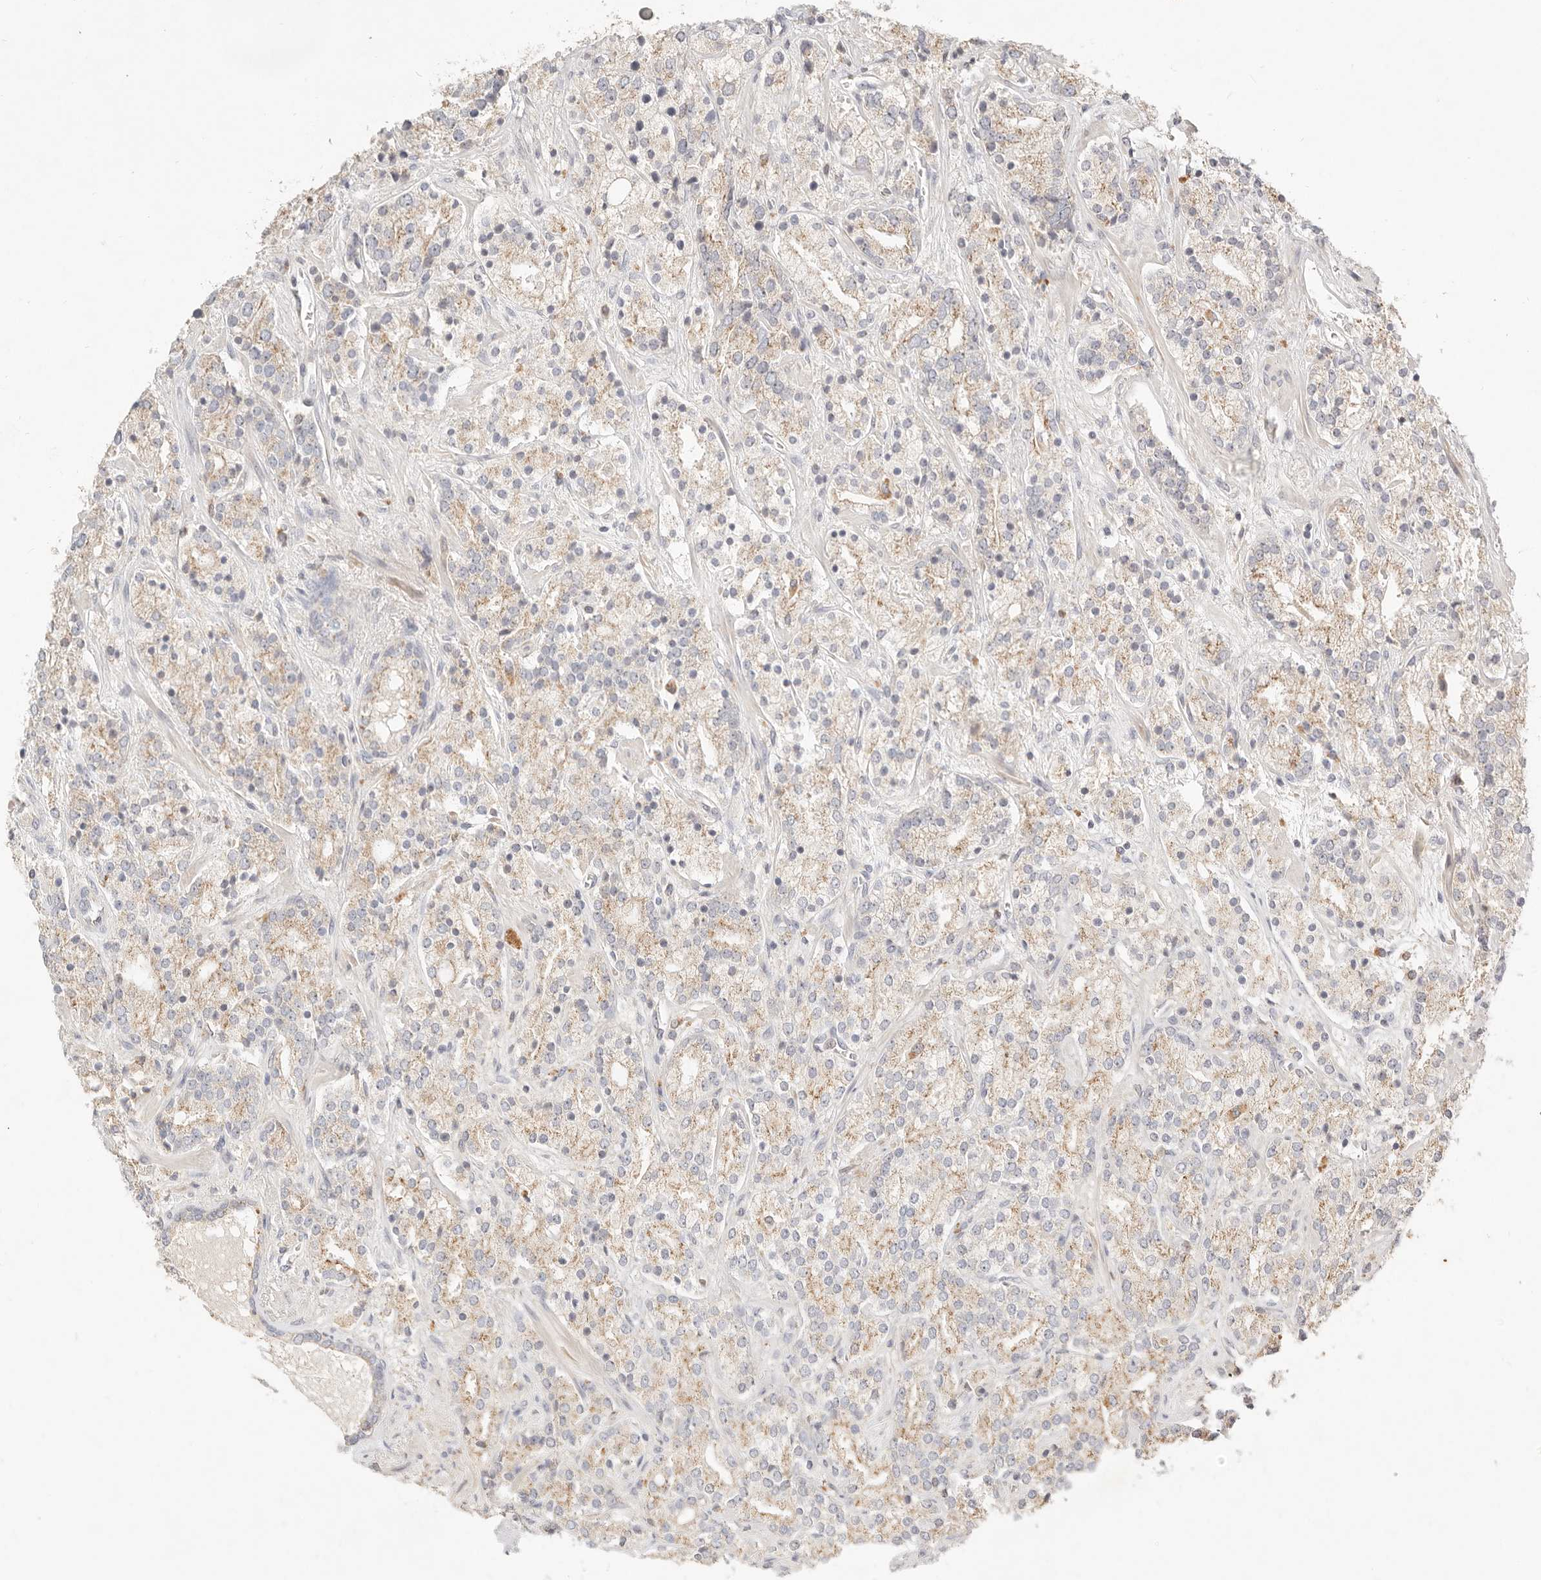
{"staining": {"intensity": "weak", "quantity": ">75%", "location": "cytoplasmic/membranous"}, "tissue": "prostate cancer", "cell_type": "Tumor cells", "image_type": "cancer", "snomed": [{"axis": "morphology", "description": "Adenocarcinoma, High grade"}, {"axis": "topography", "description": "Prostate"}], "caption": "This micrograph exhibits prostate adenocarcinoma (high-grade) stained with IHC to label a protein in brown. The cytoplasmic/membranous of tumor cells show weak positivity for the protein. Nuclei are counter-stained blue.", "gene": "ACOX1", "patient": {"sex": "male", "age": 71}}